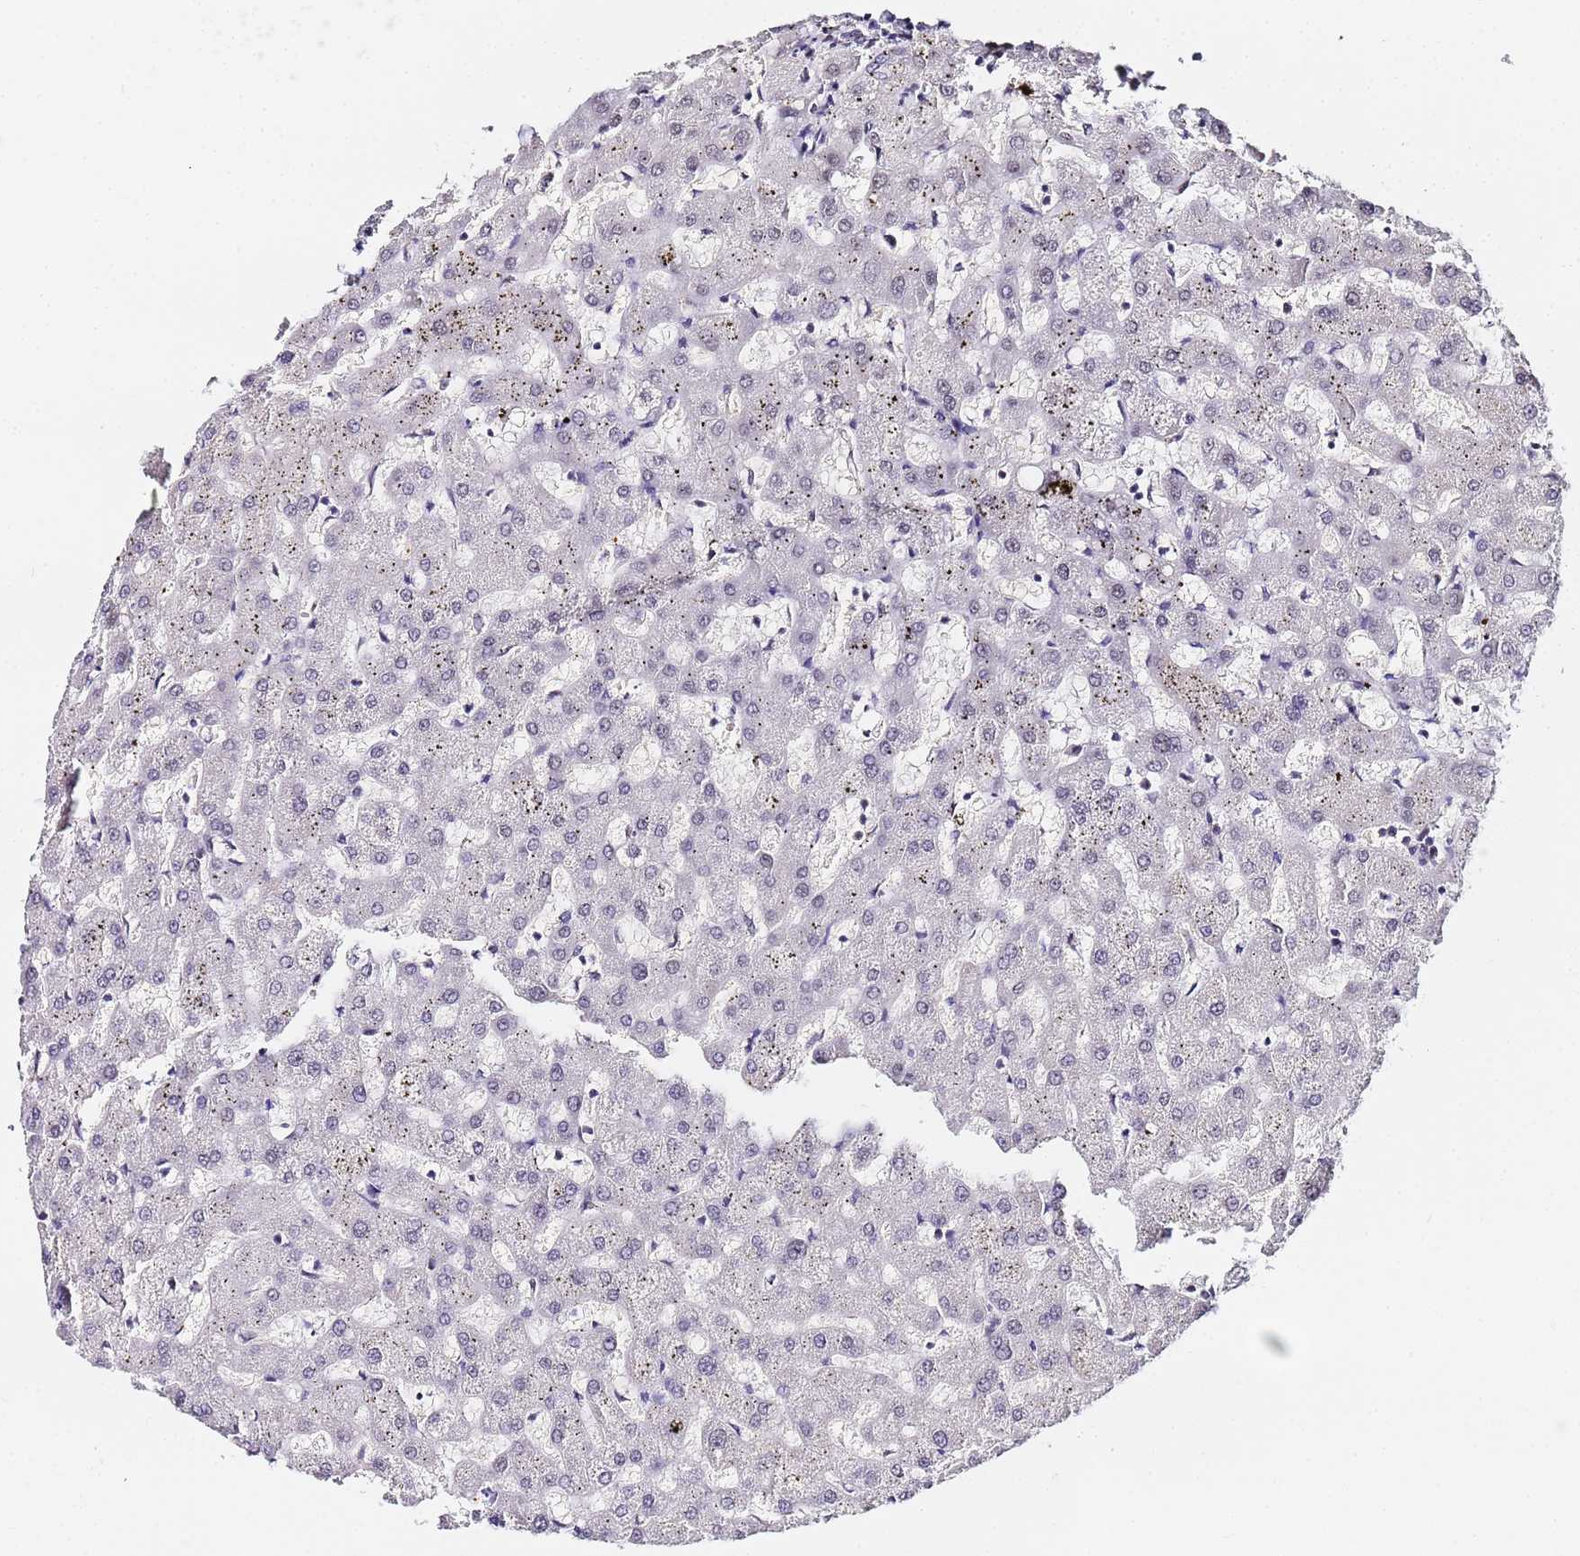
{"staining": {"intensity": "negative", "quantity": "none", "location": "none"}, "tissue": "liver", "cell_type": "Cholangiocytes", "image_type": "normal", "snomed": [{"axis": "morphology", "description": "Normal tissue, NOS"}, {"axis": "topography", "description": "Liver"}], "caption": "Histopathology image shows no significant protein positivity in cholangiocytes of unremarkable liver. Nuclei are stained in blue.", "gene": "LSM3", "patient": {"sex": "female", "age": 63}}